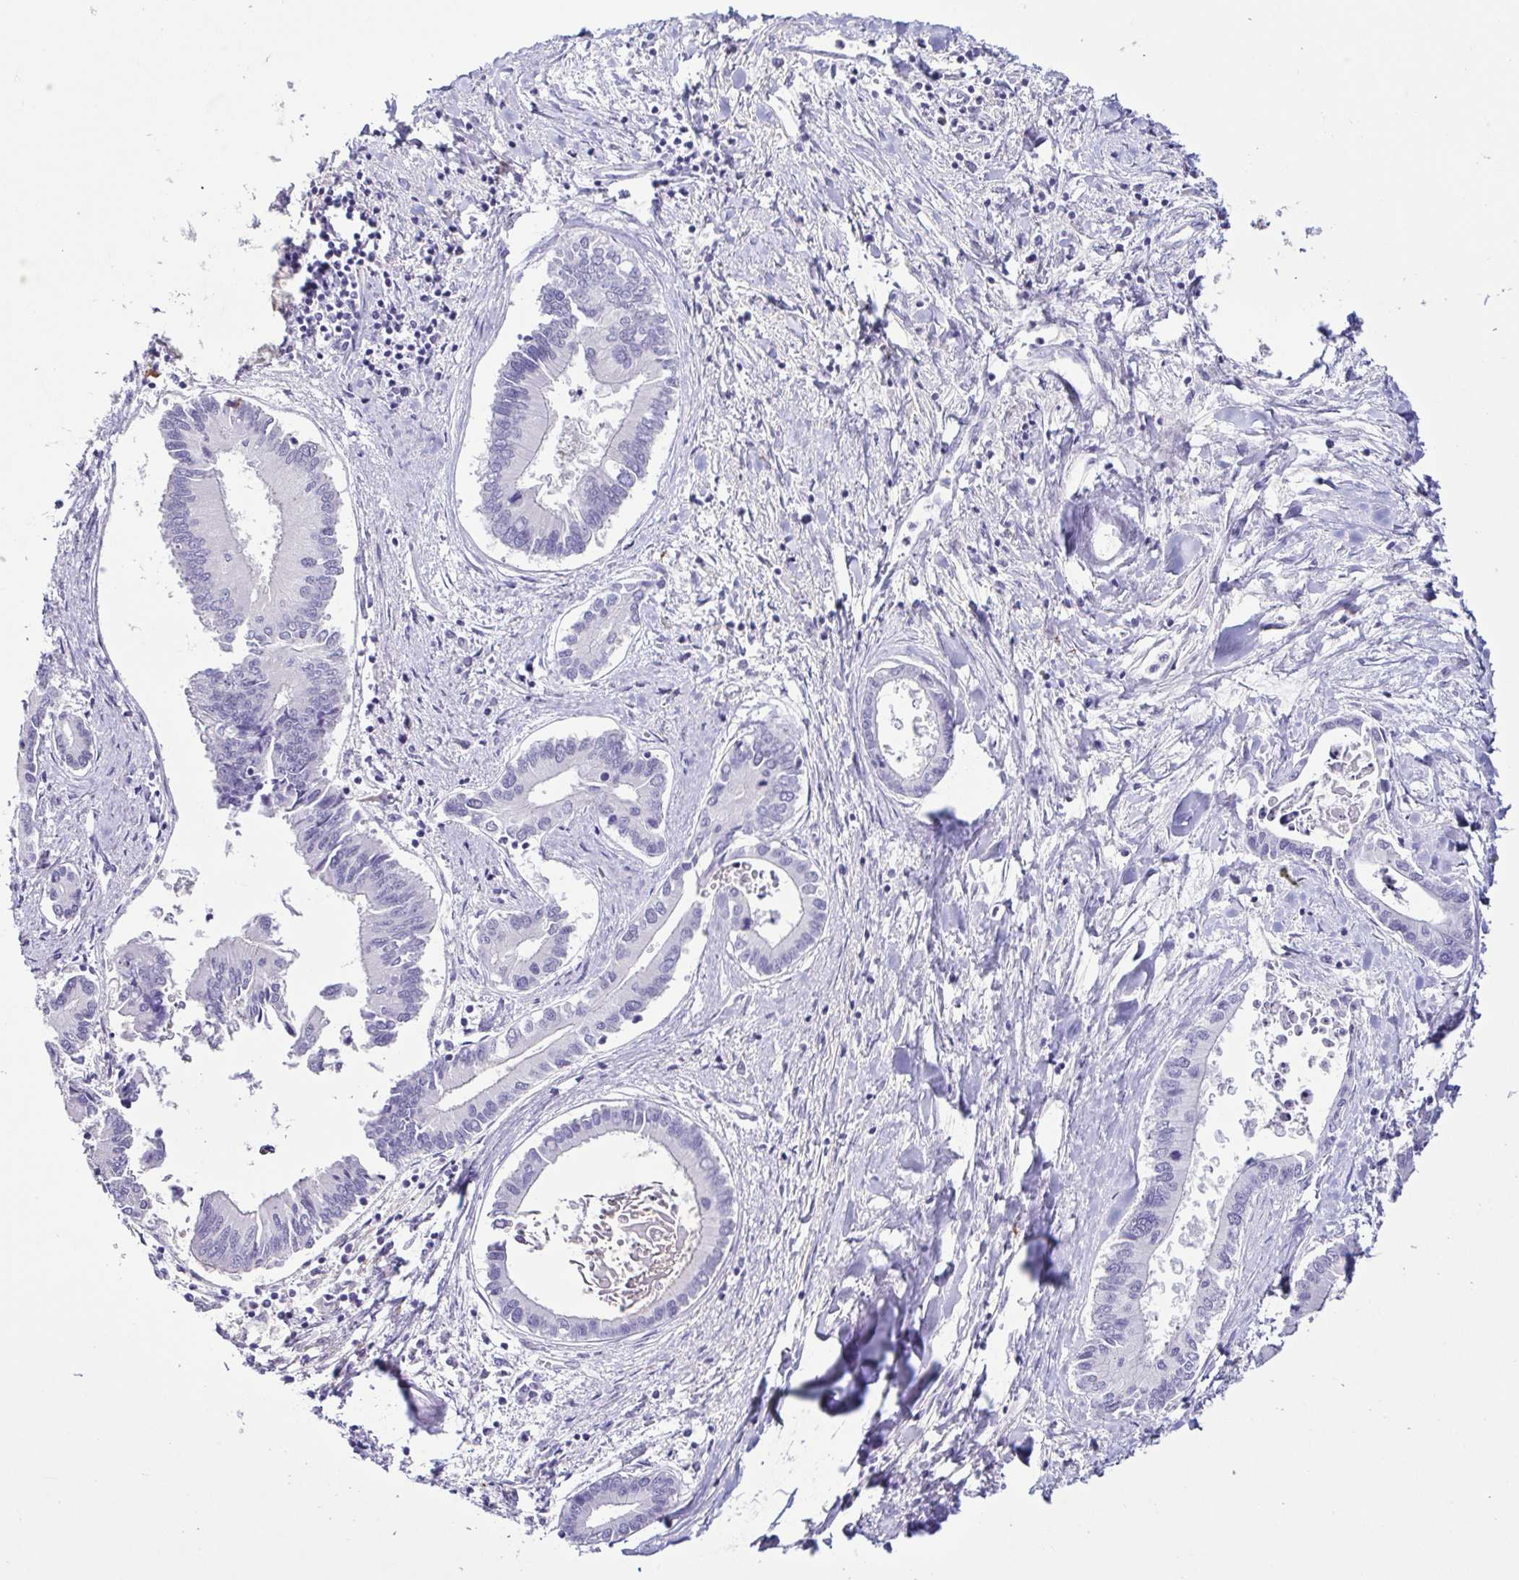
{"staining": {"intensity": "negative", "quantity": "none", "location": "none"}, "tissue": "liver cancer", "cell_type": "Tumor cells", "image_type": "cancer", "snomed": [{"axis": "morphology", "description": "Cholangiocarcinoma"}, {"axis": "topography", "description": "Liver"}], "caption": "DAB (3,3'-diaminobenzidine) immunohistochemical staining of liver cholangiocarcinoma demonstrates no significant staining in tumor cells.", "gene": "TERT", "patient": {"sex": "male", "age": 66}}